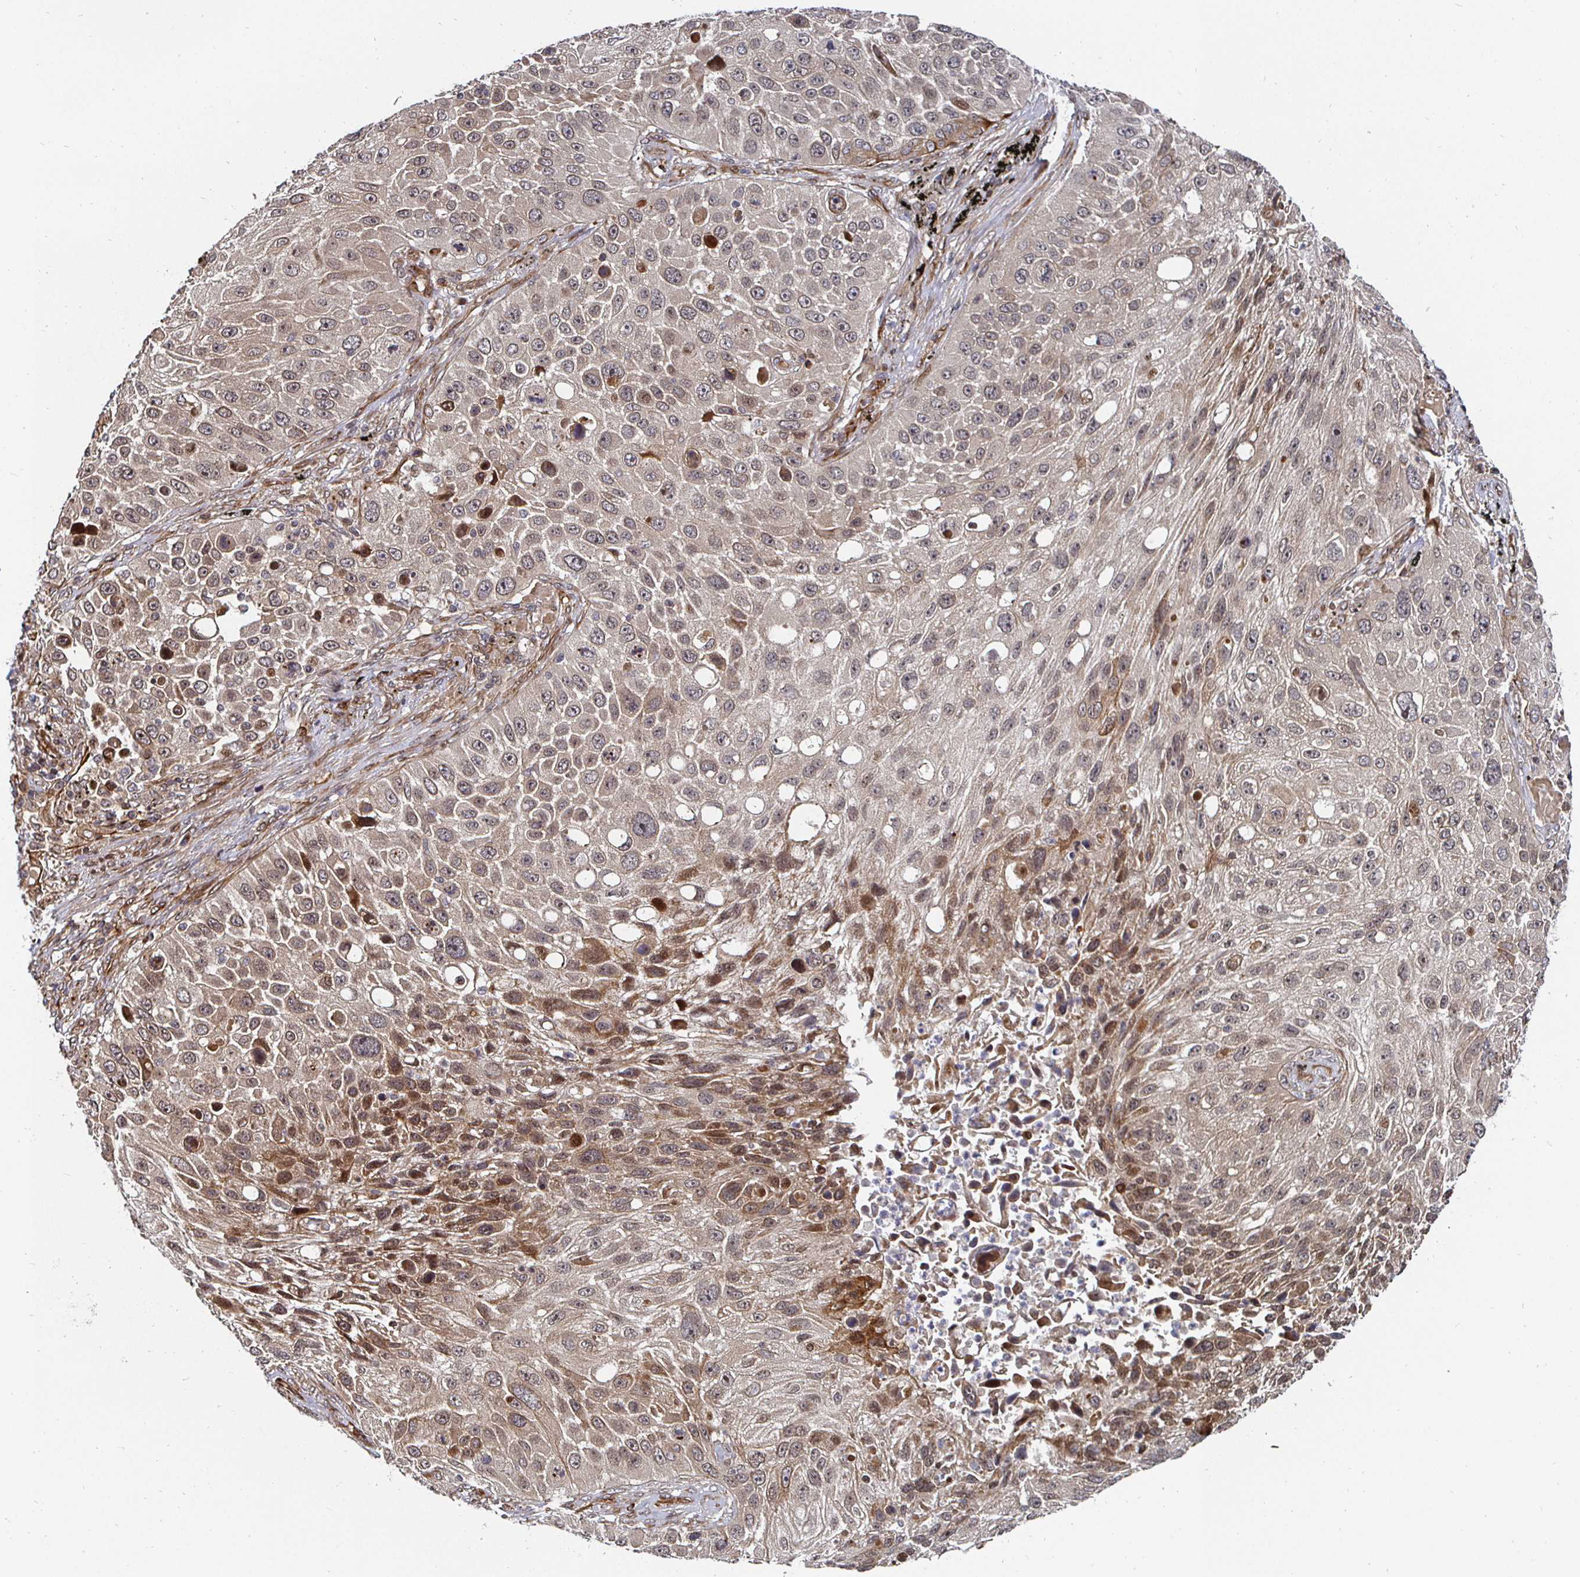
{"staining": {"intensity": "moderate", "quantity": "25%-75%", "location": "cytoplasmic/membranous"}, "tissue": "lung cancer", "cell_type": "Tumor cells", "image_type": "cancer", "snomed": [{"axis": "morphology", "description": "Normal morphology"}, {"axis": "morphology", "description": "Squamous cell carcinoma, NOS"}, {"axis": "topography", "description": "Lymph node"}, {"axis": "topography", "description": "Lung"}], "caption": "Immunohistochemistry of human lung cancer shows medium levels of moderate cytoplasmic/membranous expression in approximately 25%-75% of tumor cells. Using DAB (3,3'-diaminobenzidine) (brown) and hematoxylin (blue) stains, captured at high magnification using brightfield microscopy.", "gene": "TBKBP1", "patient": {"sex": "male", "age": 67}}